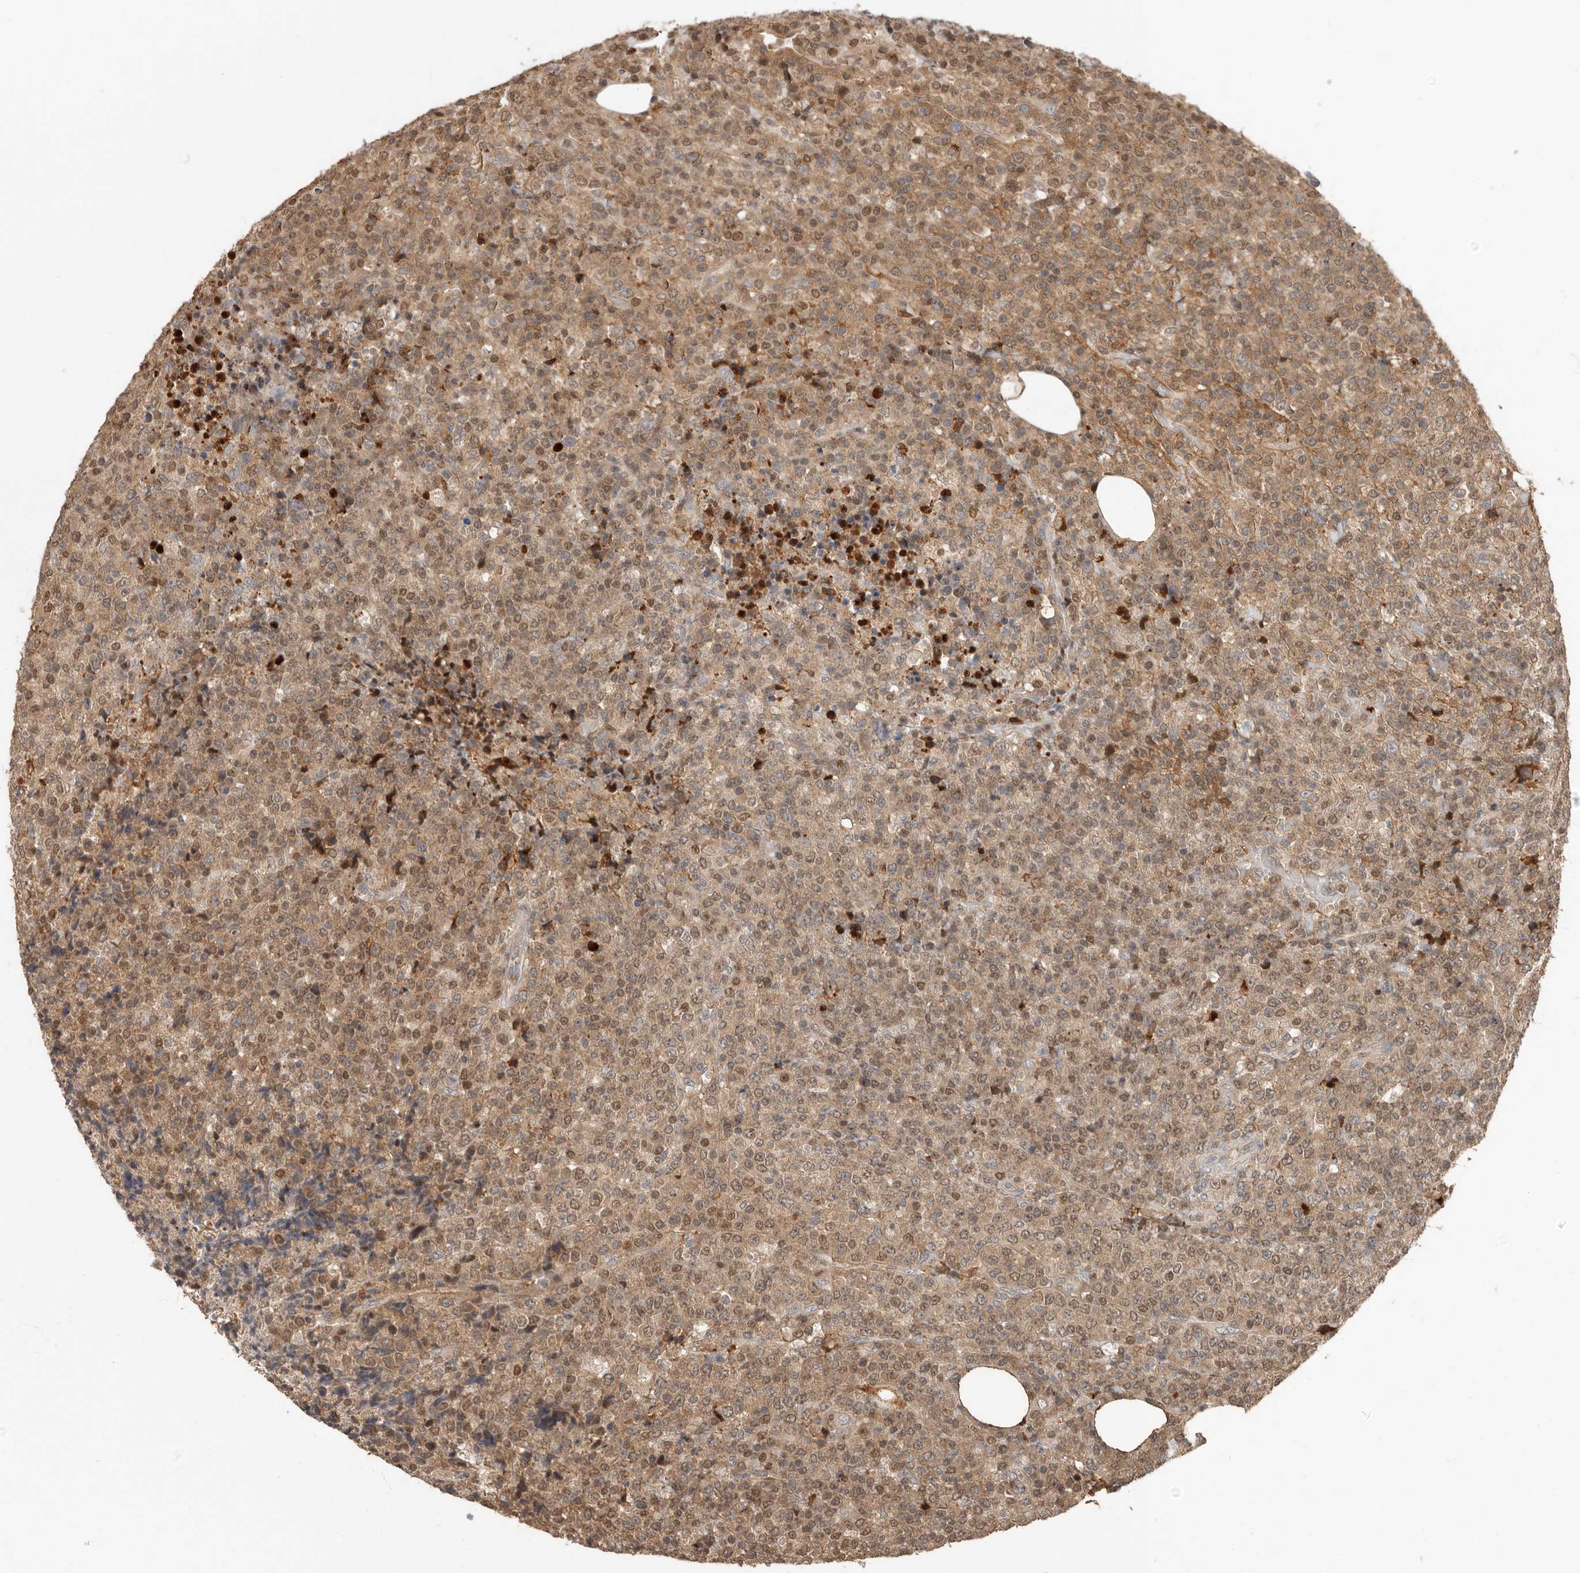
{"staining": {"intensity": "moderate", "quantity": ">75%", "location": "cytoplasmic/membranous,nuclear"}, "tissue": "lymphoma", "cell_type": "Tumor cells", "image_type": "cancer", "snomed": [{"axis": "morphology", "description": "Malignant lymphoma, non-Hodgkin's type, High grade"}, {"axis": "topography", "description": "Lymph node"}], "caption": "Tumor cells reveal medium levels of moderate cytoplasmic/membranous and nuclear positivity in approximately >75% of cells in human lymphoma.", "gene": "LRGUK", "patient": {"sex": "male", "age": 13}}